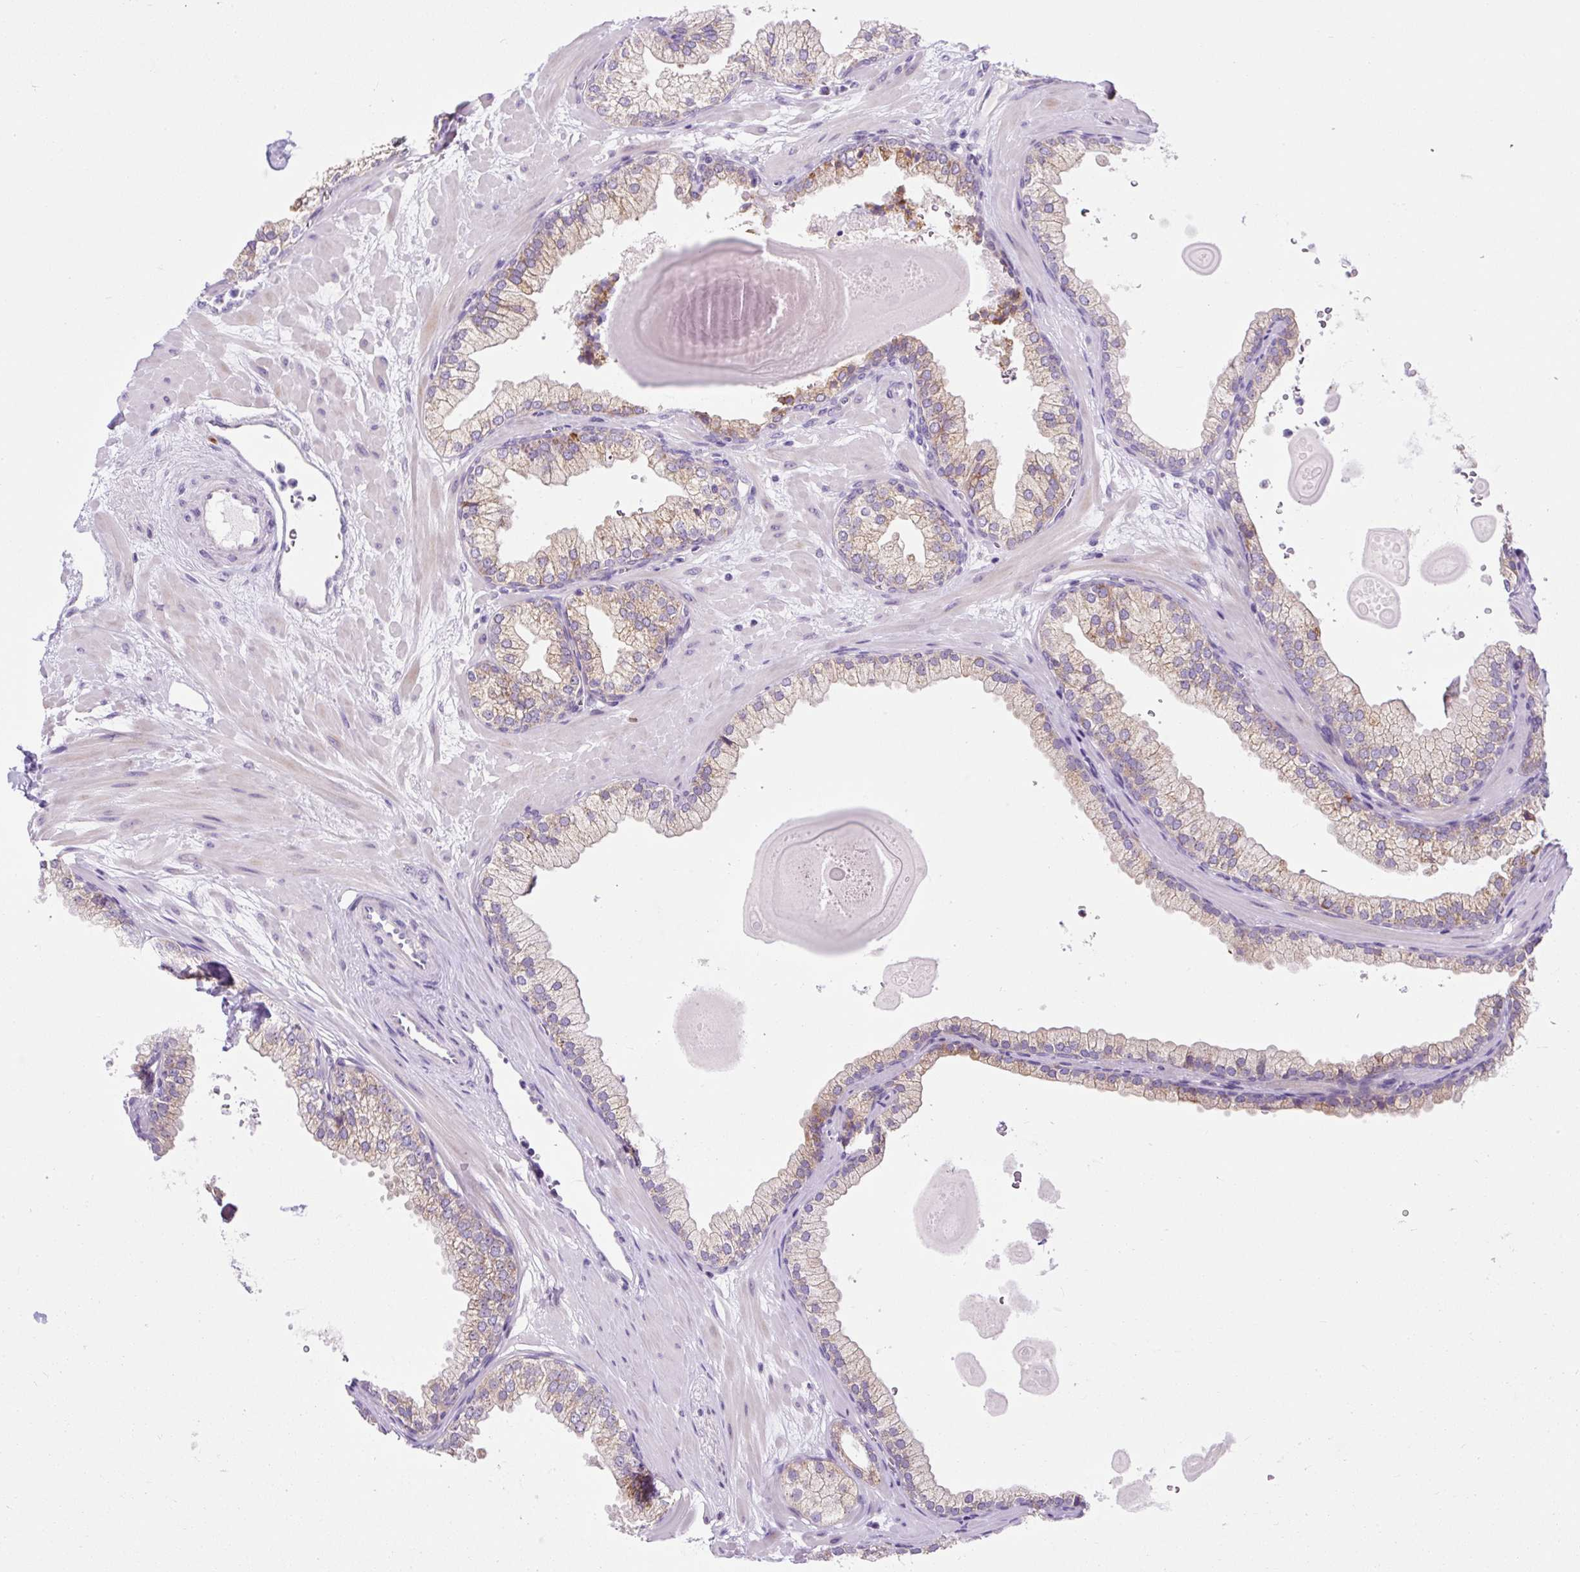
{"staining": {"intensity": "moderate", "quantity": "25%-75%", "location": "cytoplasmic/membranous"}, "tissue": "prostate", "cell_type": "Glandular cells", "image_type": "normal", "snomed": [{"axis": "morphology", "description": "Normal tissue, NOS"}, {"axis": "topography", "description": "Prostate"}, {"axis": "topography", "description": "Peripheral nerve tissue"}], "caption": "Immunohistochemistry (IHC) image of normal prostate: human prostate stained using immunohistochemistry demonstrates medium levels of moderate protein expression localized specifically in the cytoplasmic/membranous of glandular cells, appearing as a cytoplasmic/membranous brown color.", "gene": "FMC1", "patient": {"sex": "male", "age": 61}}